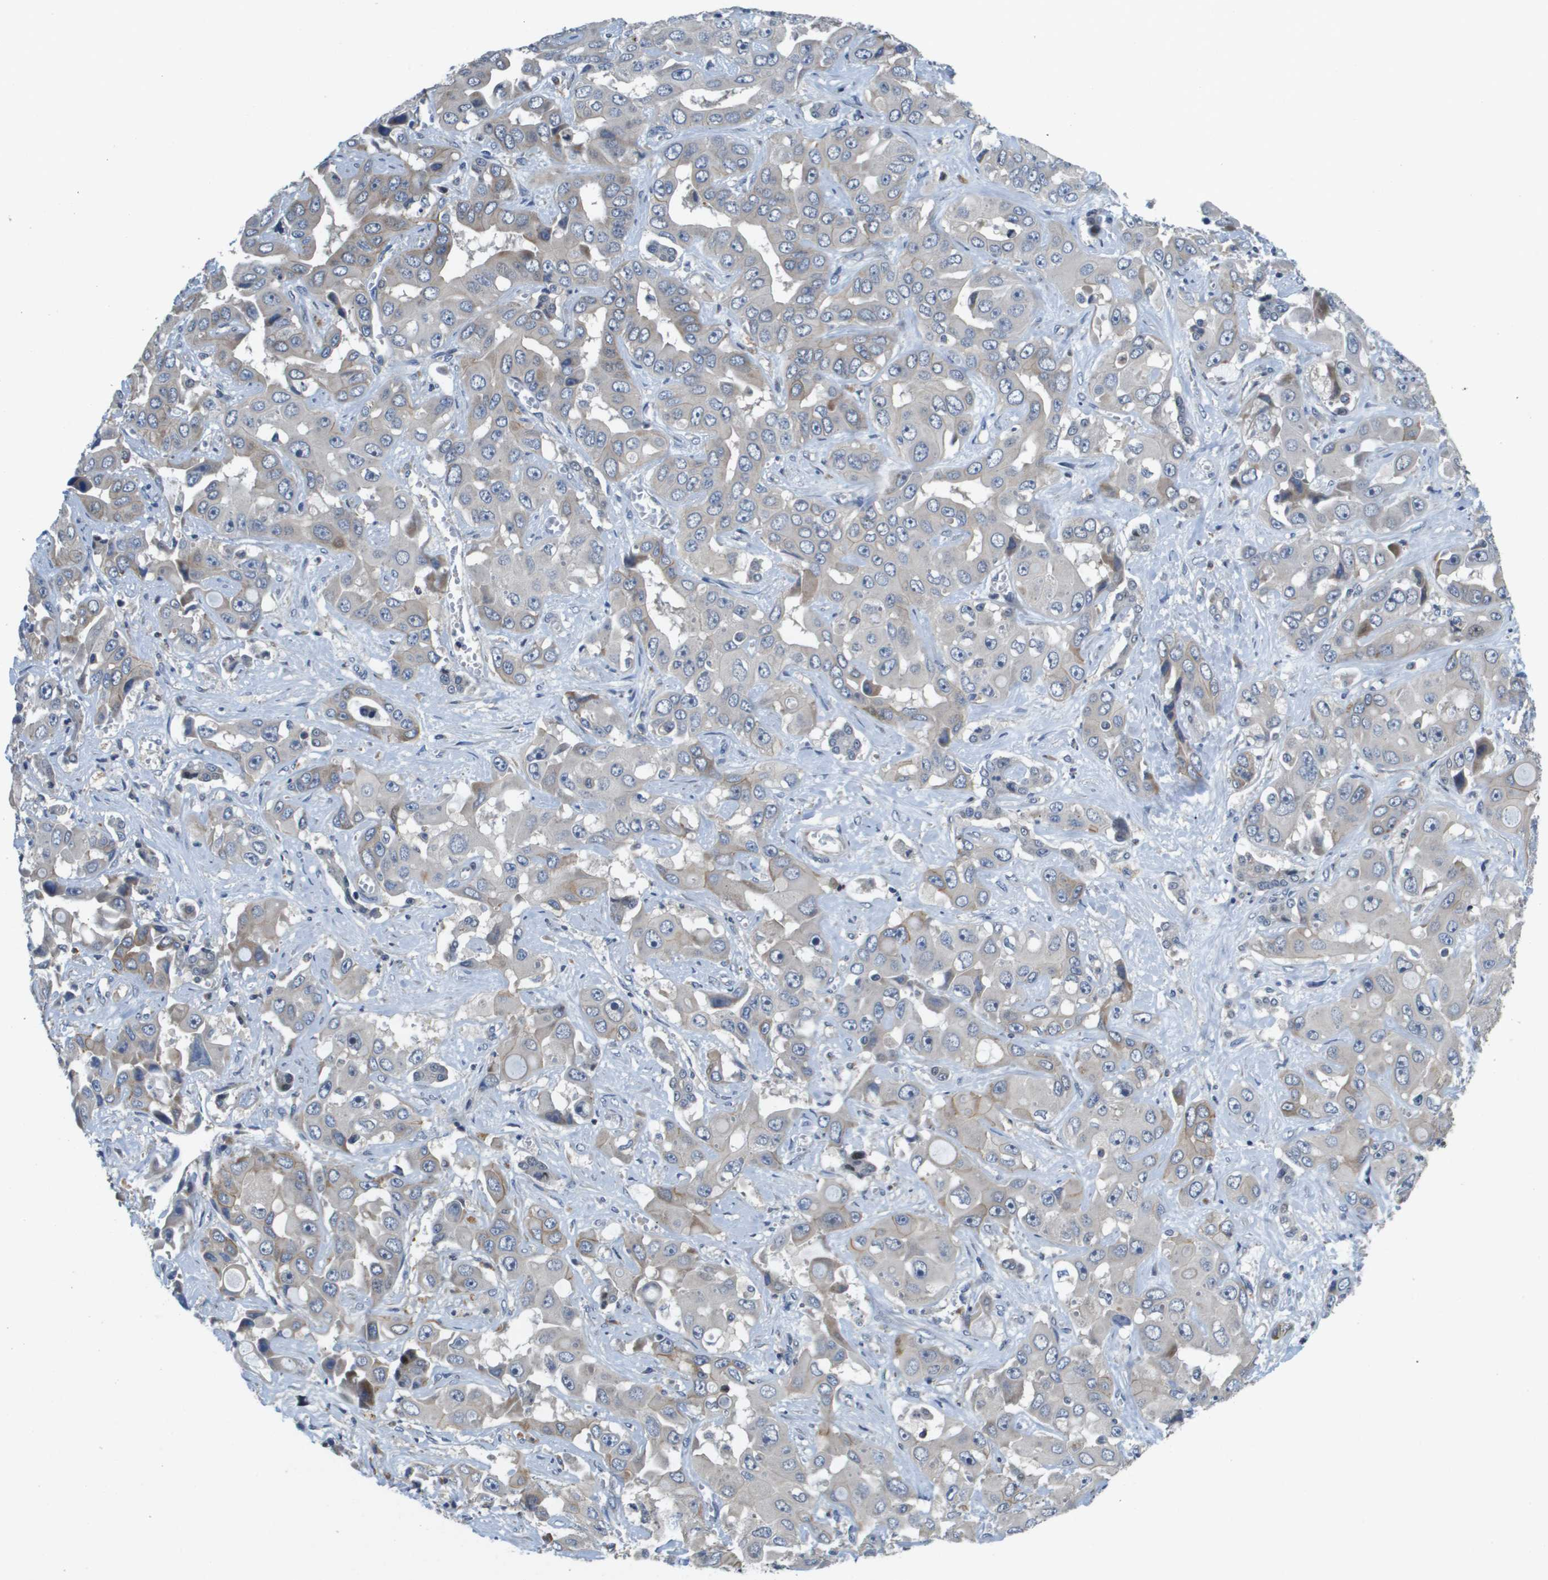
{"staining": {"intensity": "weak", "quantity": "<25%", "location": "cytoplasmic/membranous"}, "tissue": "liver cancer", "cell_type": "Tumor cells", "image_type": "cancer", "snomed": [{"axis": "morphology", "description": "Cholangiocarcinoma"}, {"axis": "topography", "description": "Liver"}], "caption": "Tumor cells show no significant staining in cholangiocarcinoma (liver).", "gene": "SCN4B", "patient": {"sex": "female", "age": 52}}